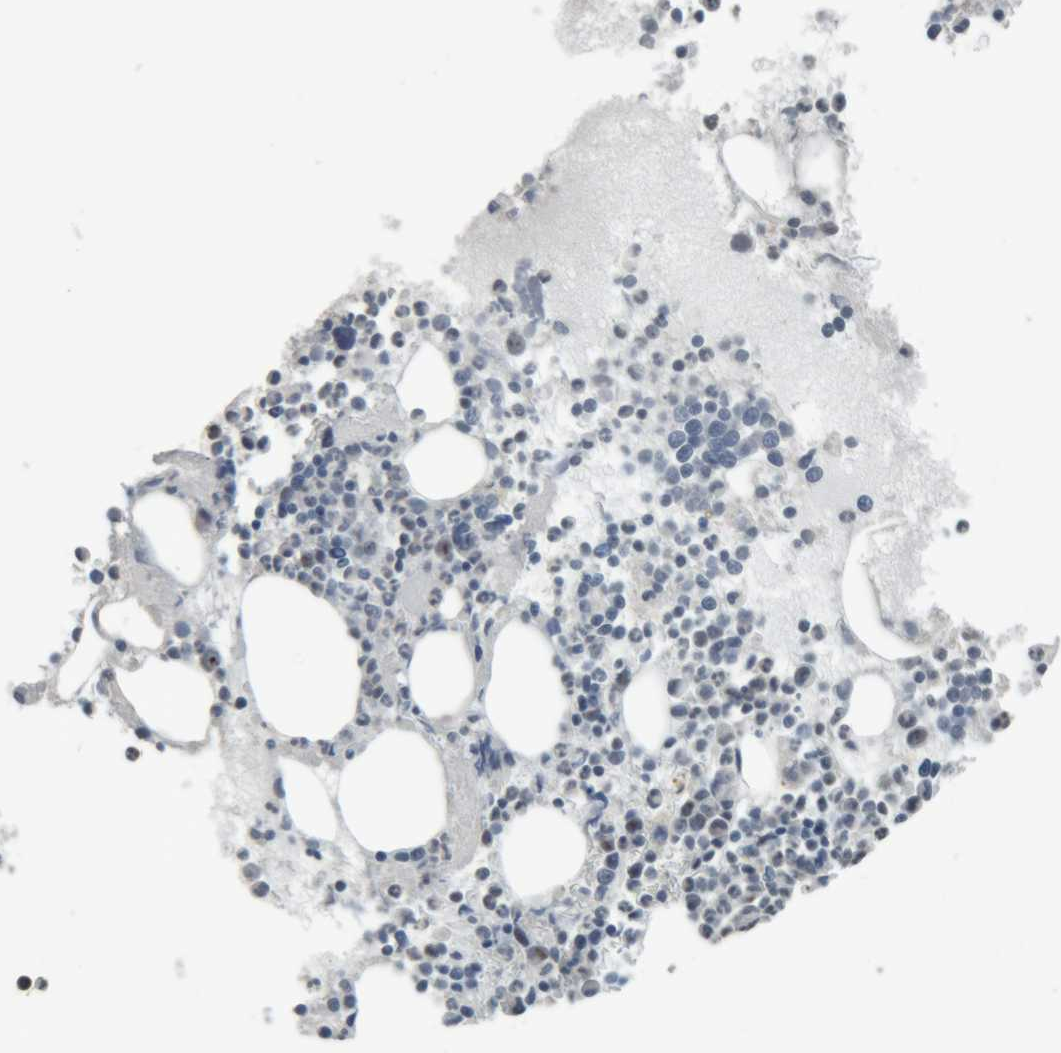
{"staining": {"intensity": "negative", "quantity": "none", "location": "none"}, "tissue": "bone marrow", "cell_type": "Hematopoietic cells", "image_type": "normal", "snomed": [{"axis": "morphology", "description": "Normal tissue, NOS"}, {"axis": "morphology", "description": "Inflammation, NOS"}, {"axis": "topography", "description": "Bone marrow"}], "caption": "The photomicrograph displays no staining of hematopoietic cells in normal bone marrow.", "gene": "RPF1", "patient": {"sex": "male", "age": 46}}